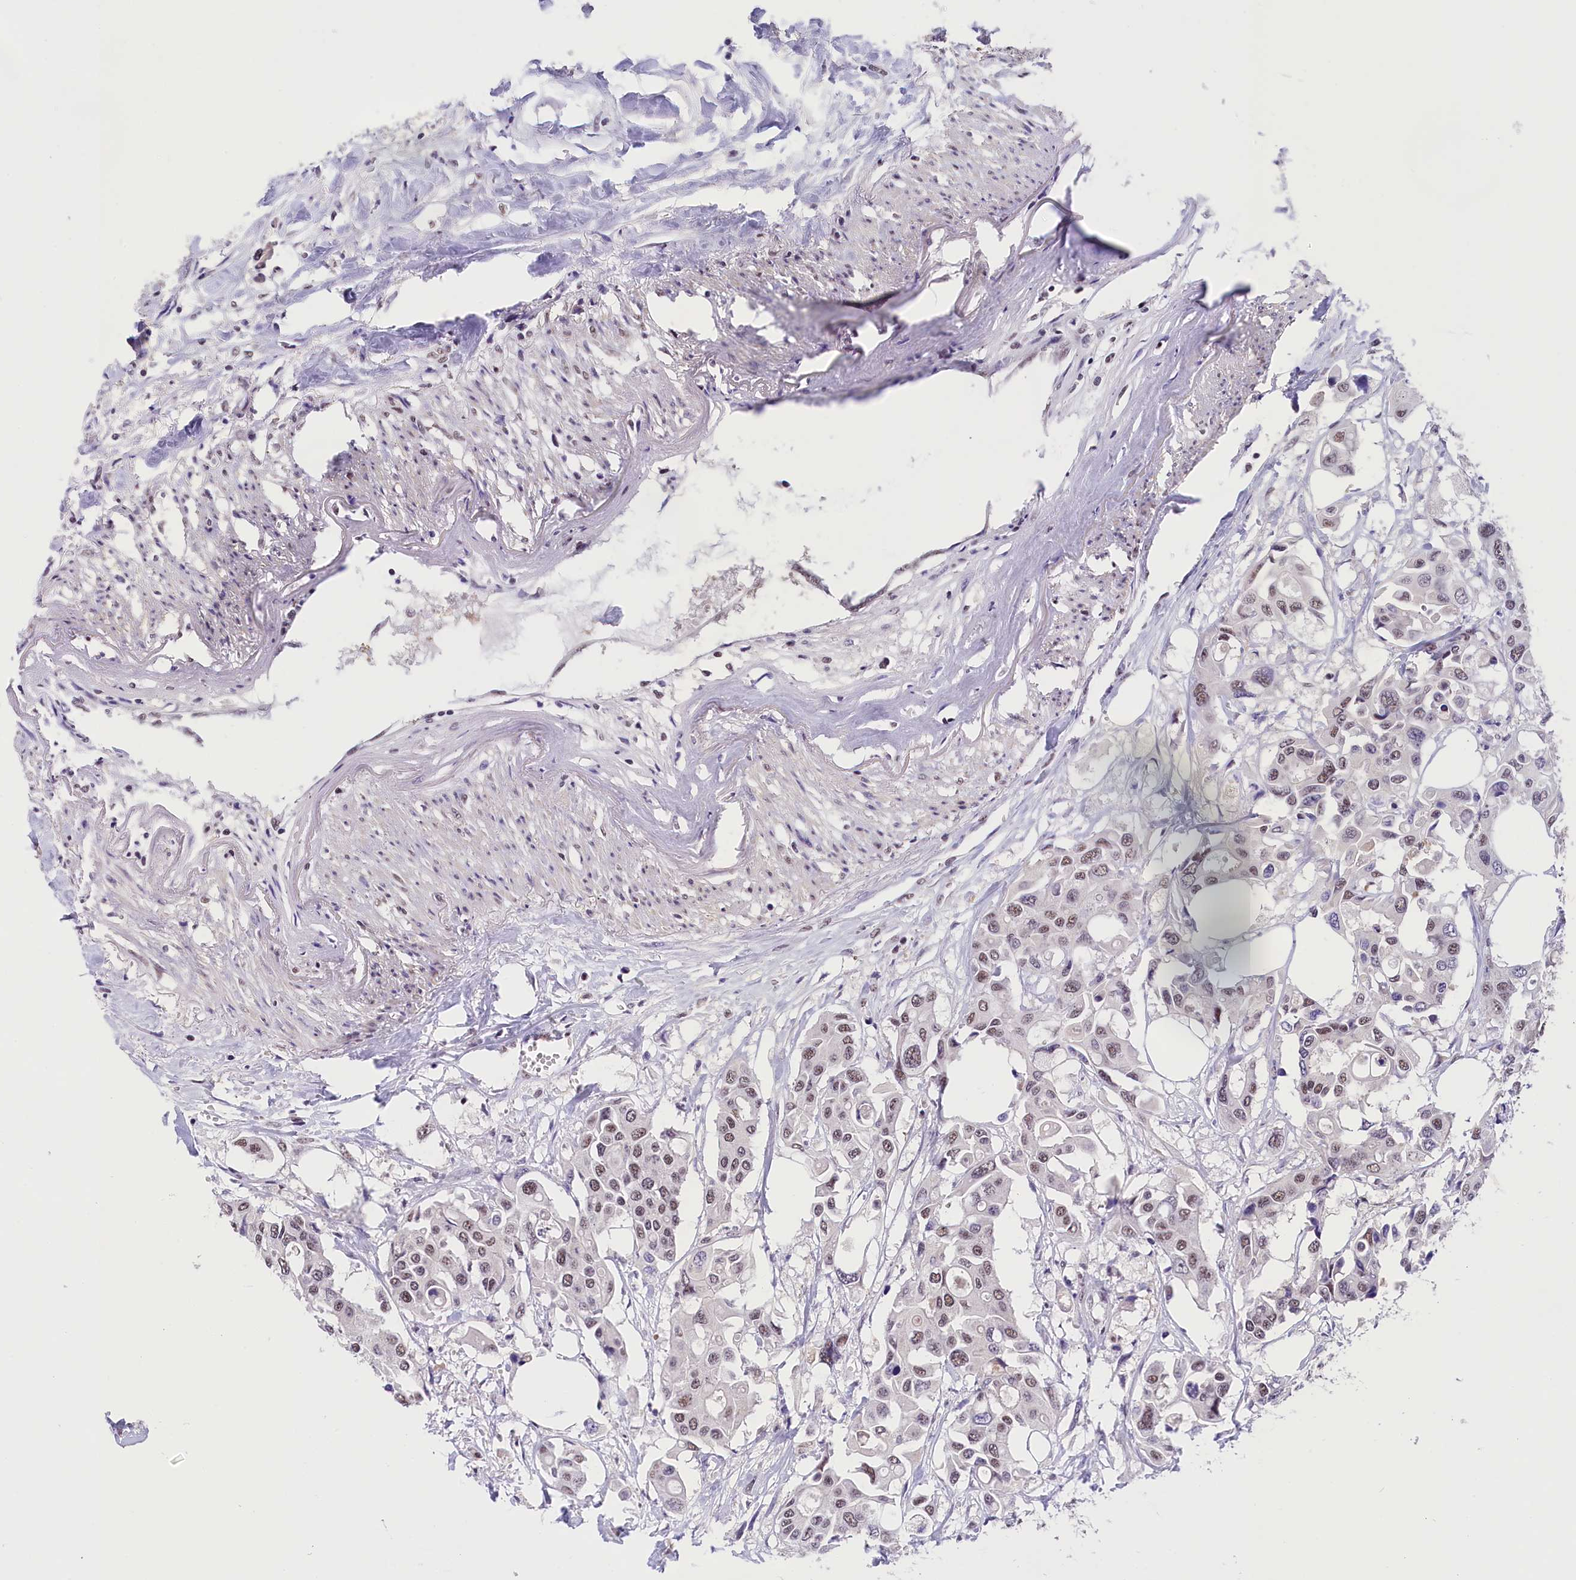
{"staining": {"intensity": "weak", "quantity": ">75%", "location": "nuclear"}, "tissue": "colorectal cancer", "cell_type": "Tumor cells", "image_type": "cancer", "snomed": [{"axis": "morphology", "description": "Adenocarcinoma, NOS"}, {"axis": "topography", "description": "Colon"}], "caption": "The immunohistochemical stain labels weak nuclear staining in tumor cells of colorectal cancer tissue.", "gene": "ZC3H4", "patient": {"sex": "male", "age": 77}}